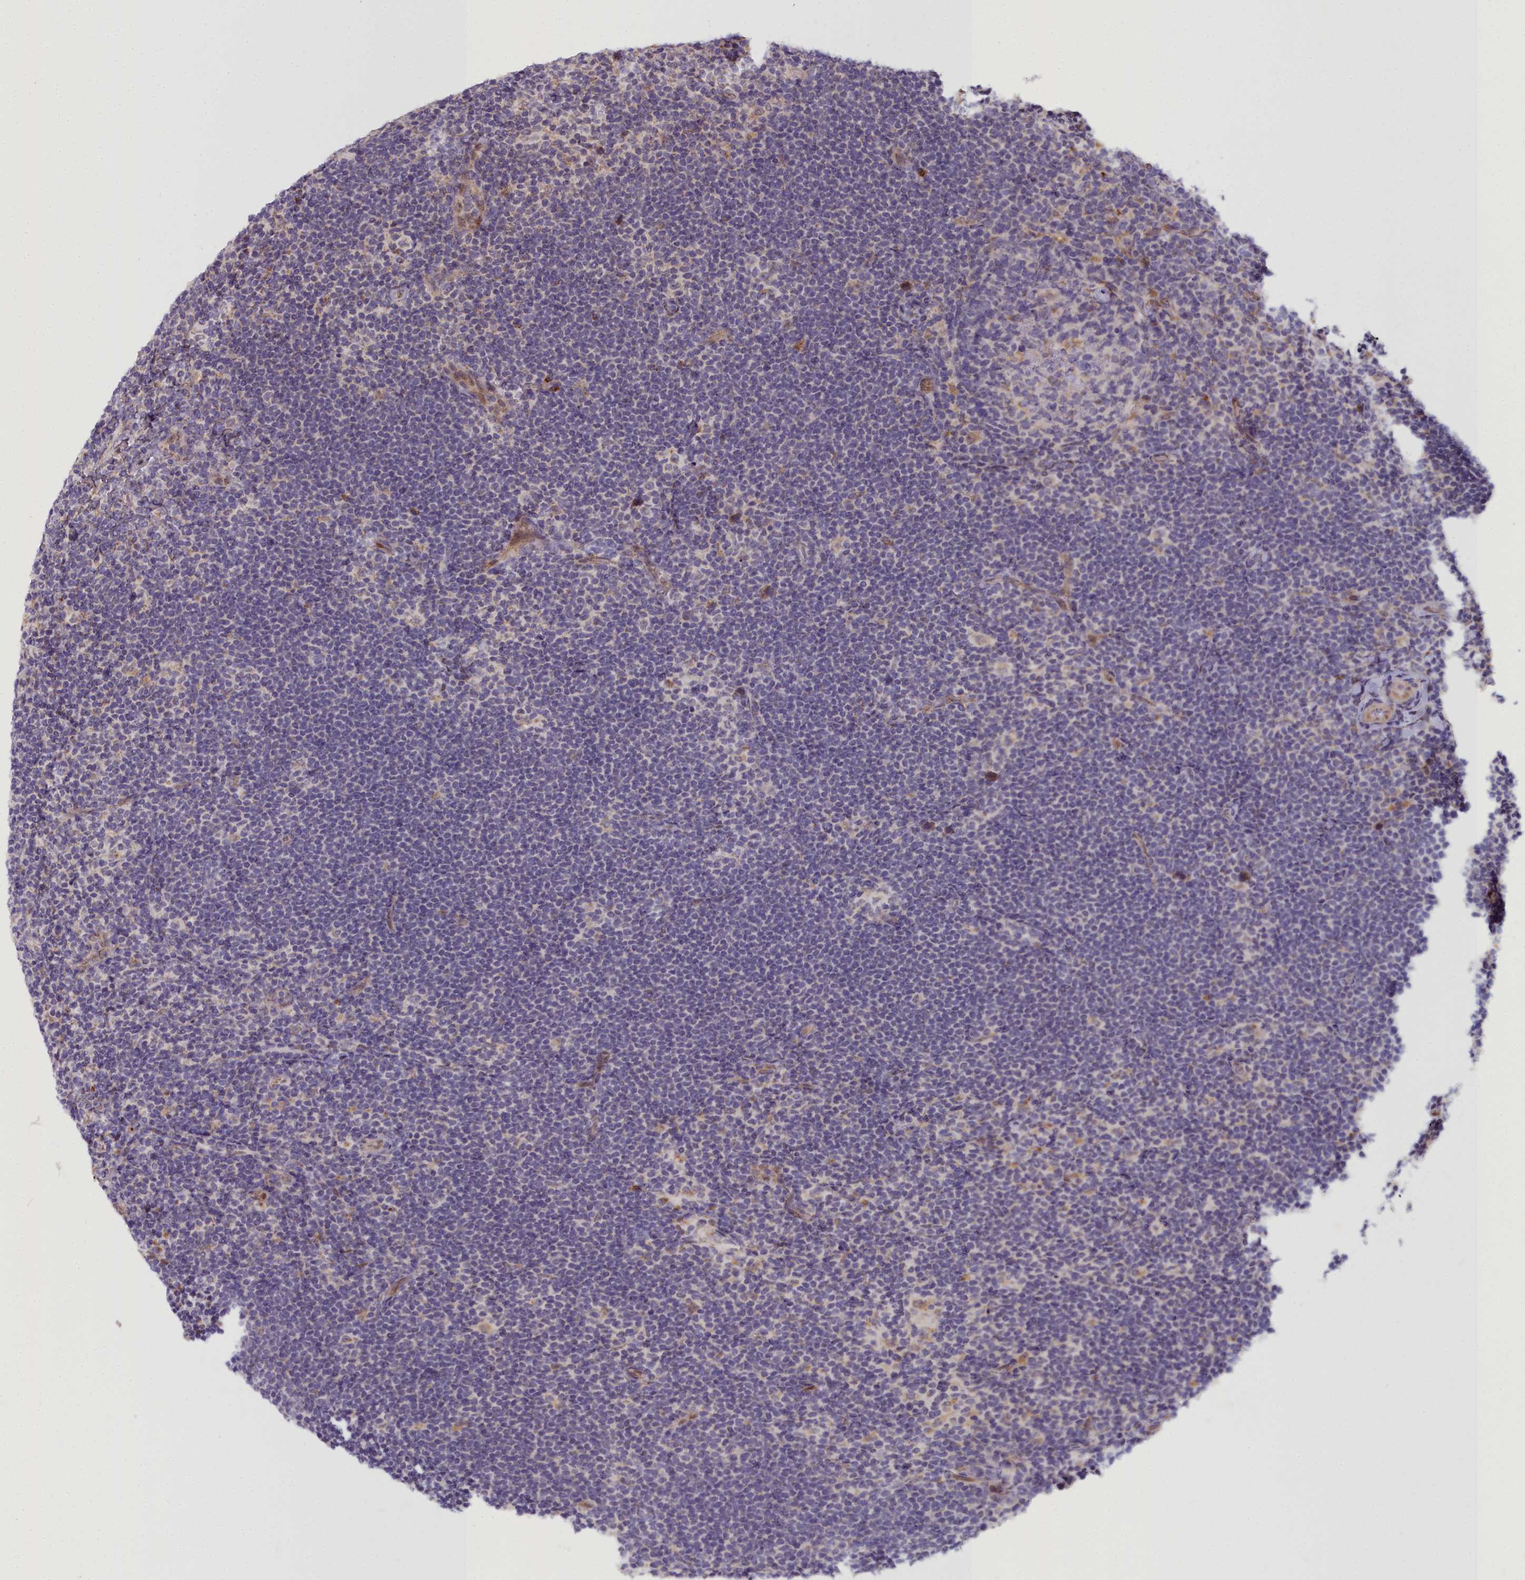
{"staining": {"intensity": "negative", "quantity": "none", "location": "none"}, "tissue": "lymphoma", "cell_type": "Tumor cells", "image_type": "cancer", "snomed": [{"axis": "morphology", "description": "Hodgkin's disease, NOS"}, {"axis": "topography", "description": "Lymph node"}], "caption": "Hodgkin's disease was stained to show a protein in brown. There is no significant staining in tumor cells.", "gene": "WDPCP", "patient": {"sex": "female", "age": 57}}